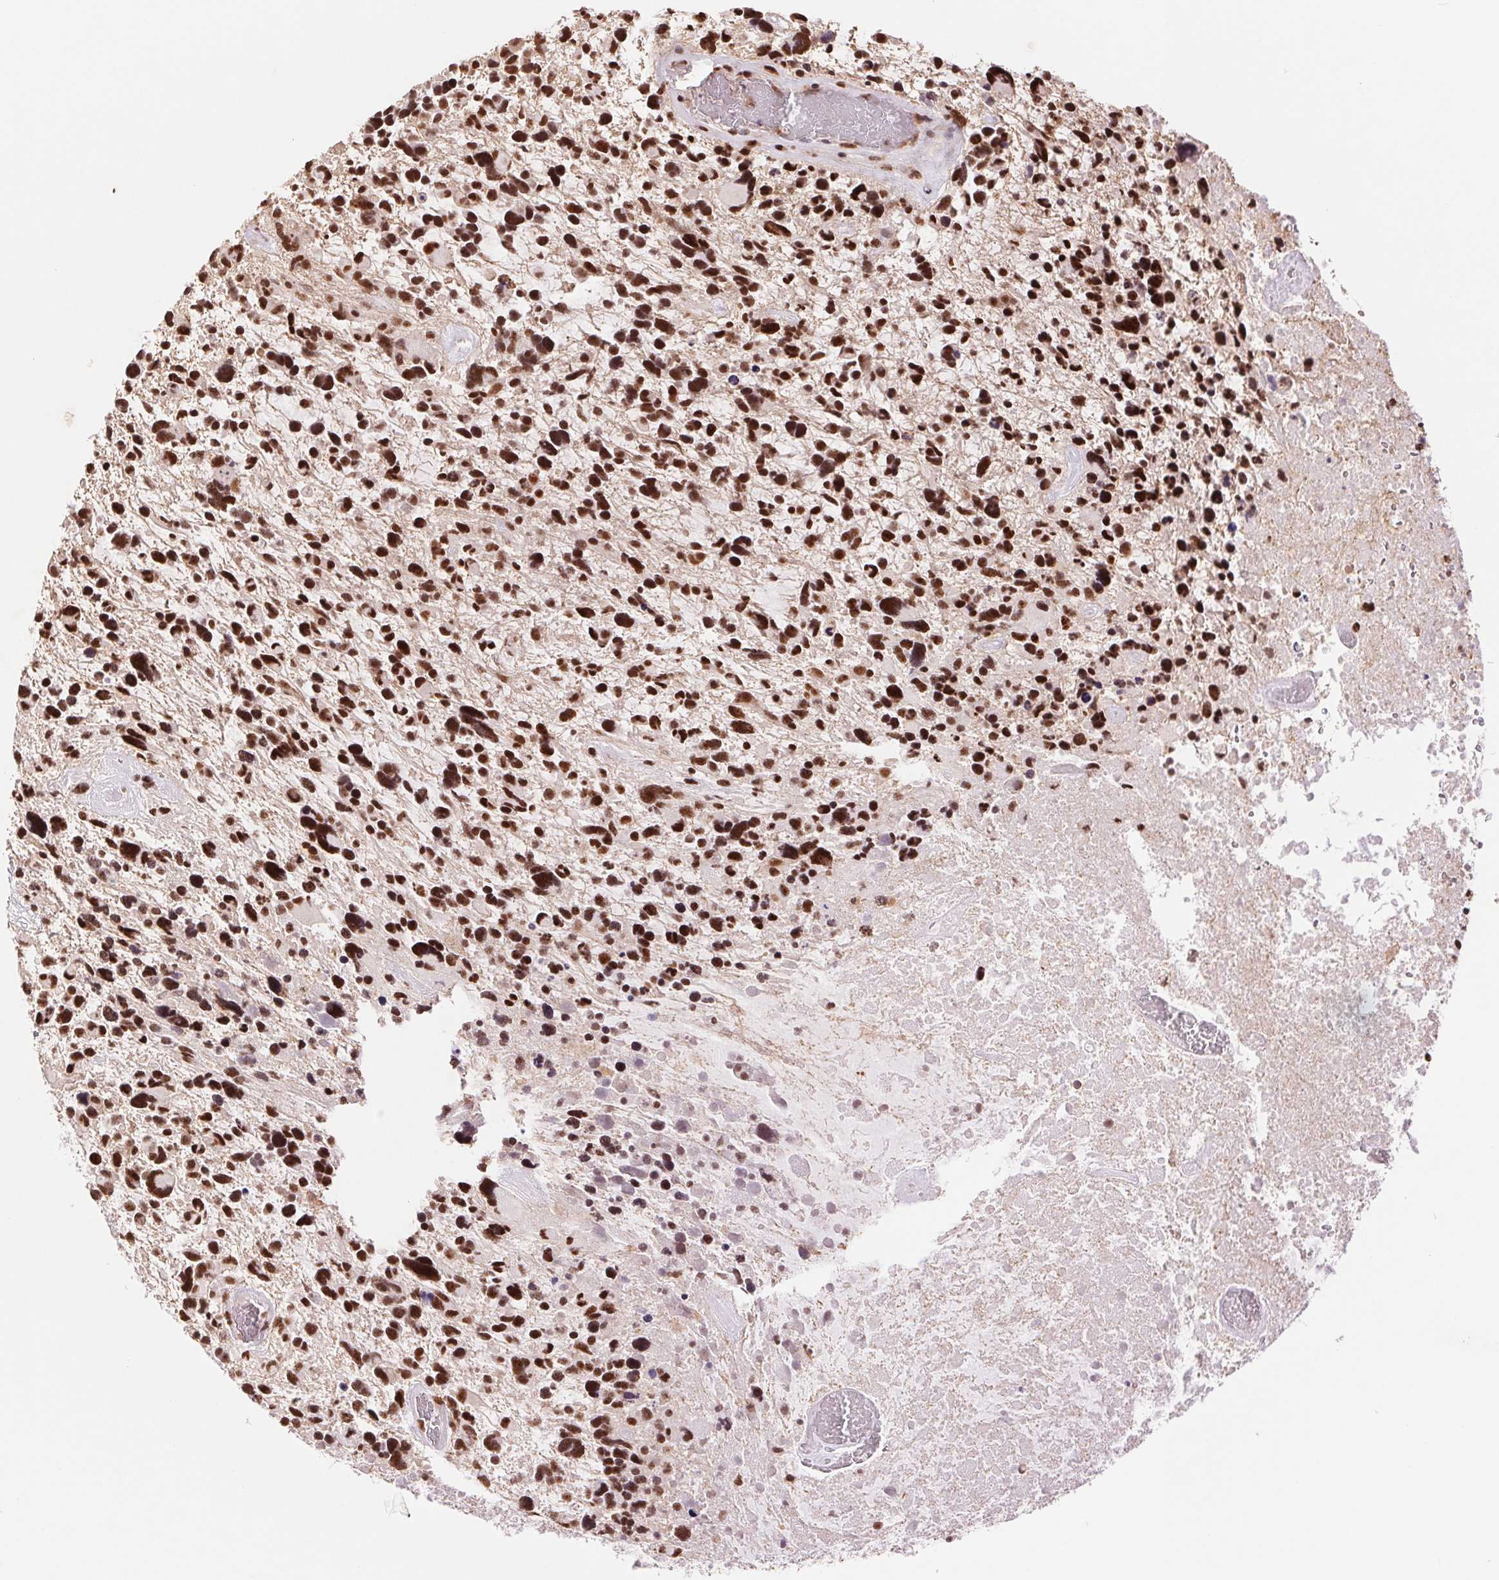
{"staining": {"intensity": "strong", "quantity": ">75%", "location": "nuclear"}, "tissue": "glioma", "cell_type": "Tumor cells", "image_type": "cancer", "snomed": [{"axis": "morphology", "description": "Glioma, malignant, High grade"}, {"axis": "topography", "description": "Brain"}], "caption": "DAB (3,3'-diaminobenzidine) immunohistochemical staining of human malignant glioma (high-grade) displays strong nuclear protein positivity in about >75% of tumor cells. (DAB IHC with brightfield microscopy, high magnification).", "gene": "SREK1", "patient": {"sex": "male", "age": 49}}